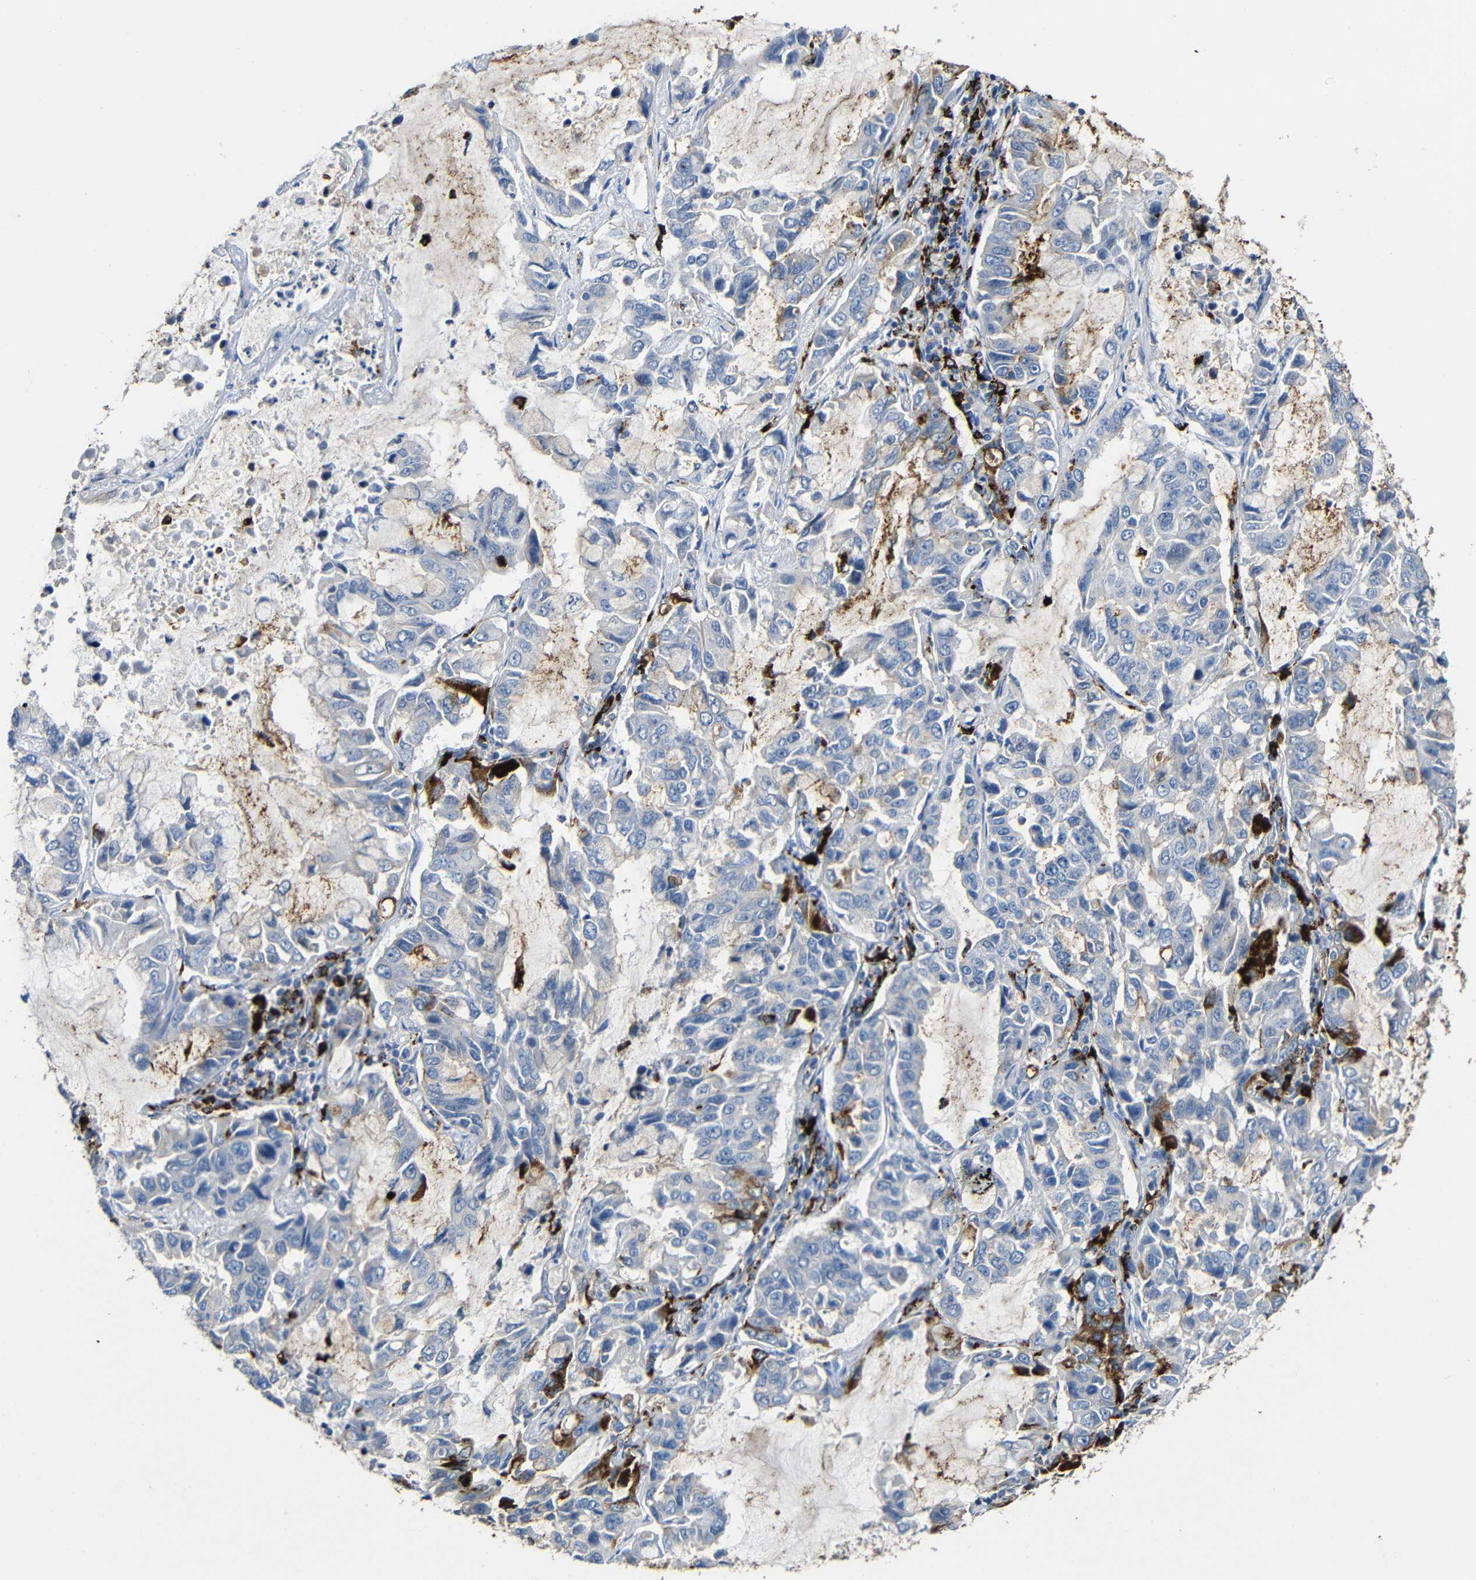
{"staining": {"intensity": "negative", "quantity": "none", "location": "none"}, "tissue": "lung cancer", "cell_type": "Tumor cells", "image_type": "cancer", "snomed": [{"axis": "morphology", "description": "Adenocarcinoma, NOS"}, {"axis": "topography", "description": "Lung"}], "caption": "Human adenocarcinoma (lung) stained for a protein using immunohistochemistry (IHC) displays no positivity in tumor cells.", "gene": "HLA-DMA", "patient": {"sex": "male", "age": 64}}